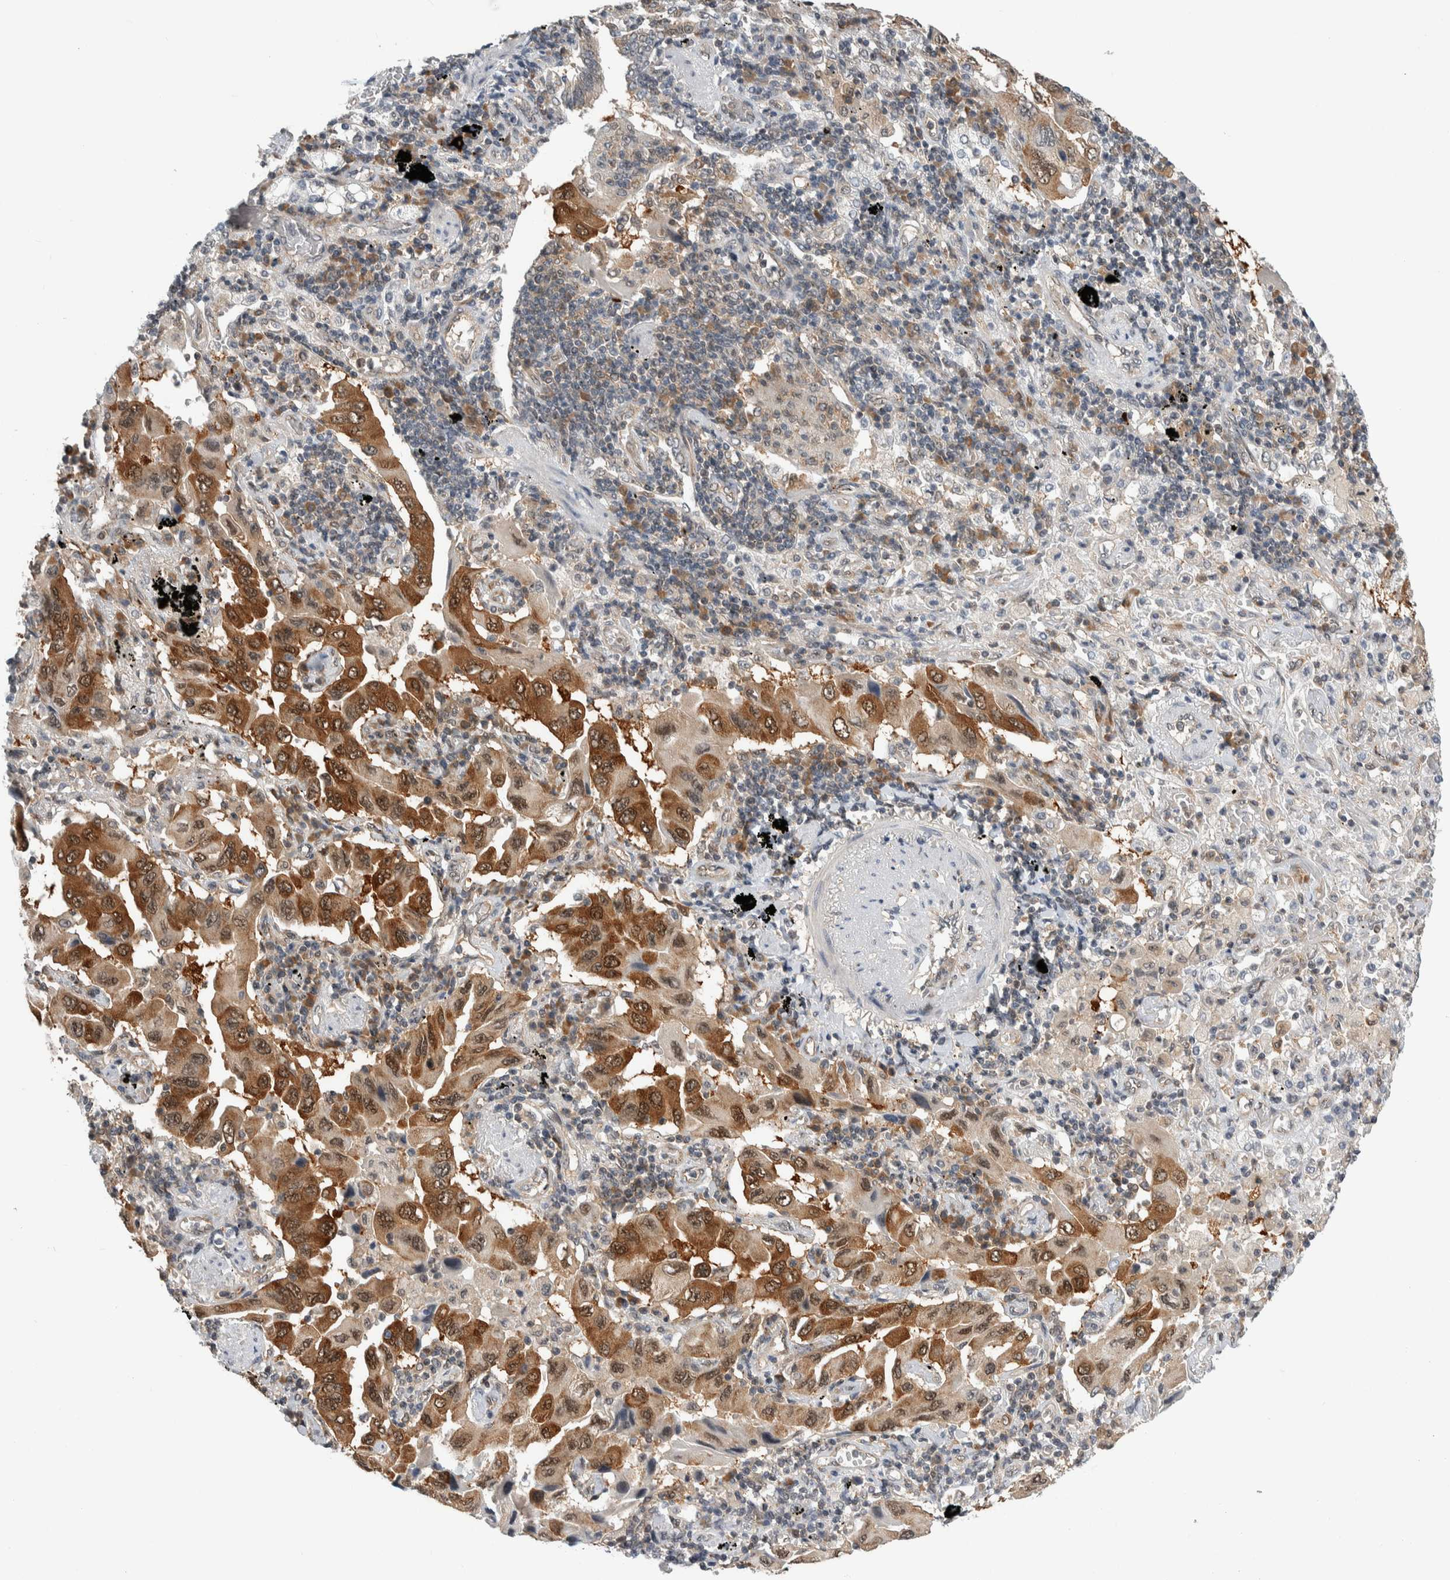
{"staining": {"intensity": "moderate", "quantity": "25%-75%", "location": "cytoplasmic/membranous"}, "tissue": "lung cancer", "cell_type": "Tumor cells", "image_type": "cancer", "snomed": [{"axis": "morphology", "description": "Adenocarcinoma, NOS"}, {"axis": "topography", "description": "Lung"}], "caption": "Human adenocarcinoma (lung) stained with a brown dye demonstrates moderate cytoplasmic/membranous positive positivity in approximately 25%-75% of tumor cells.", "gene": "CCDC43", "patient": {"sex": "female", "age": 65}}